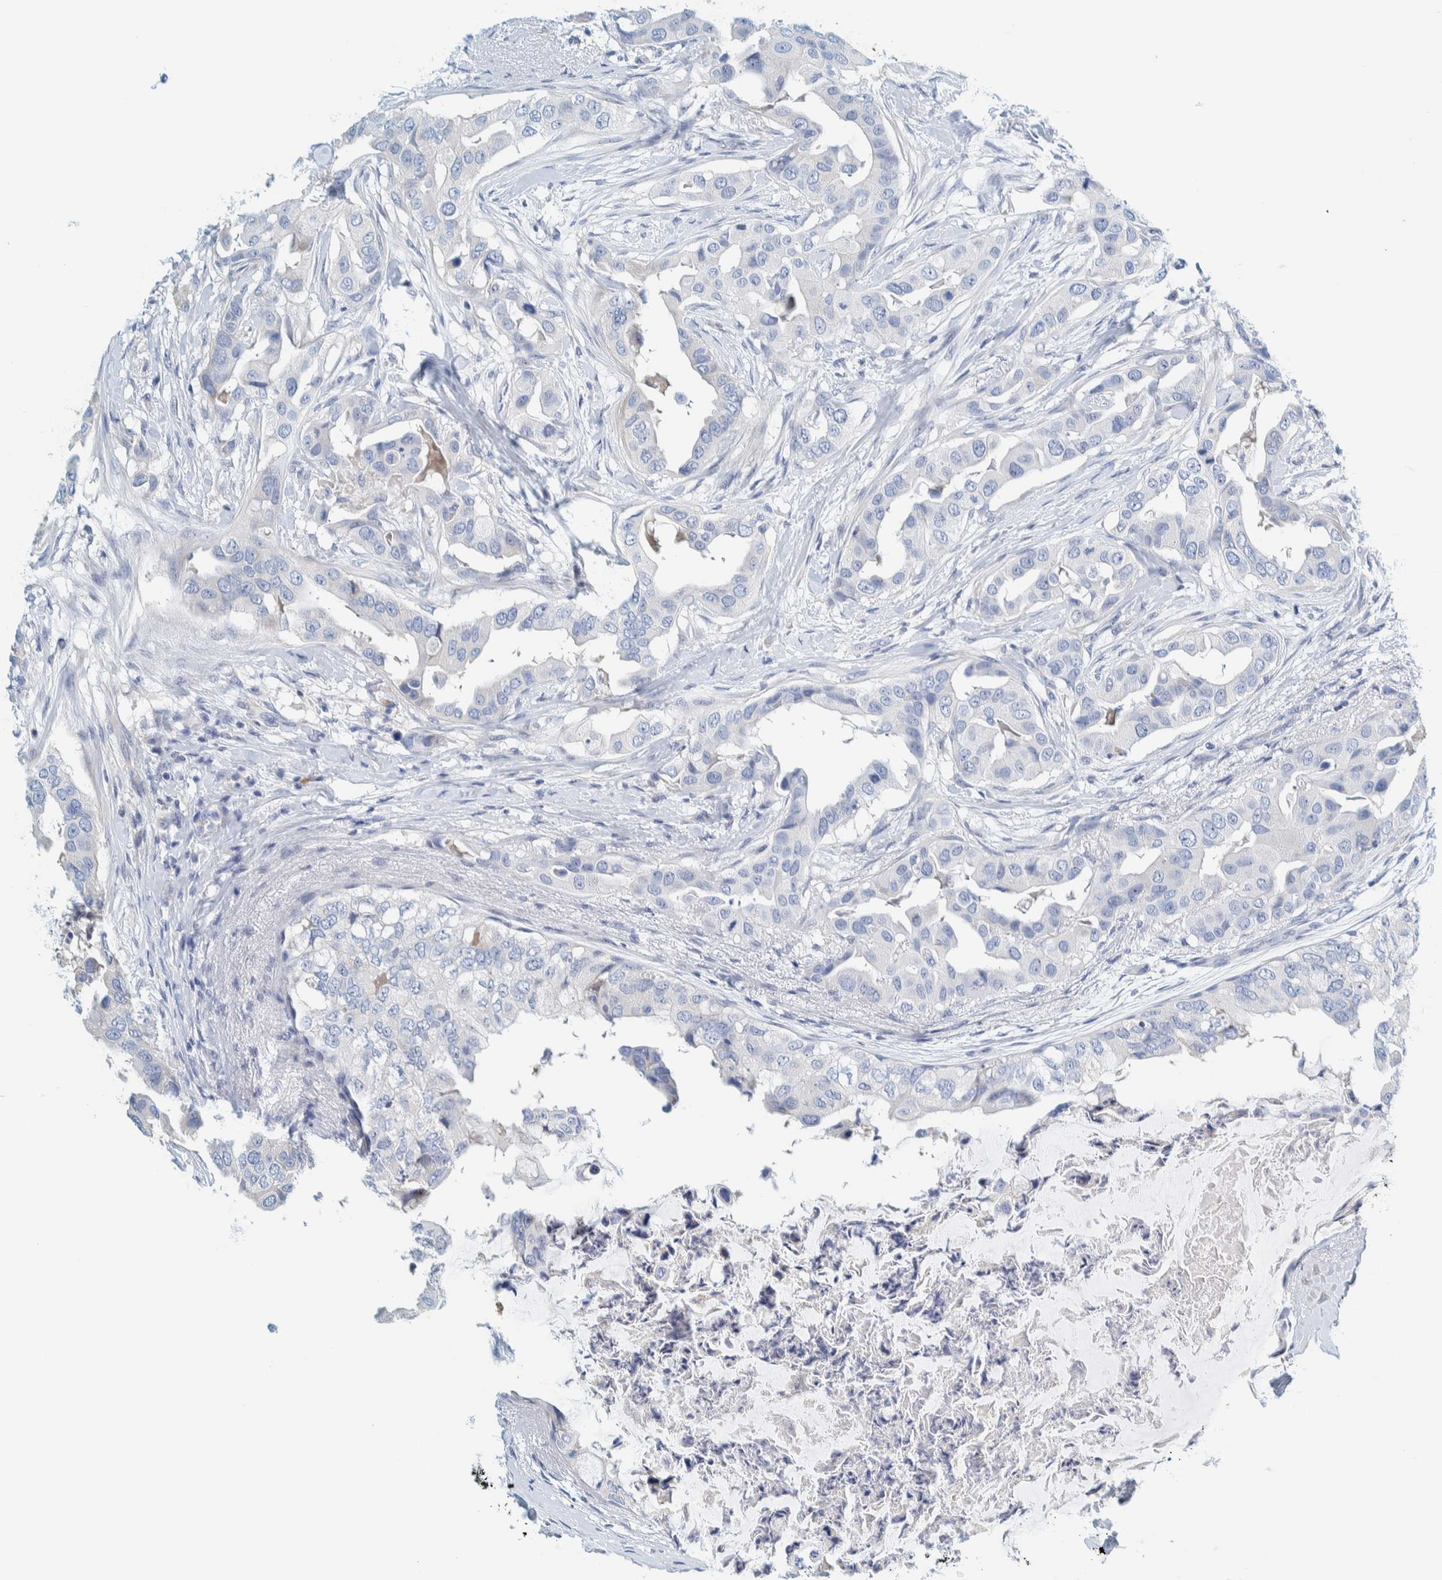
{"staining": {"intensity": "negative", "quantity": "none", "location": "none"}, "tissue": "breast cancer", "cell_type": "Tumor cells", "image_type": "cancer", "snomed": [{"axis": "morphology", "description": "Duct carcinoma"}, {"axis": "topography", "description": "Breast"}], "caption": "Immunohistochemical staining of human breast intraductal carcinoma reveals no significant expression in tumor cells.", "gene": "MOG", "patient": {"sex": "female", "age": 40}}